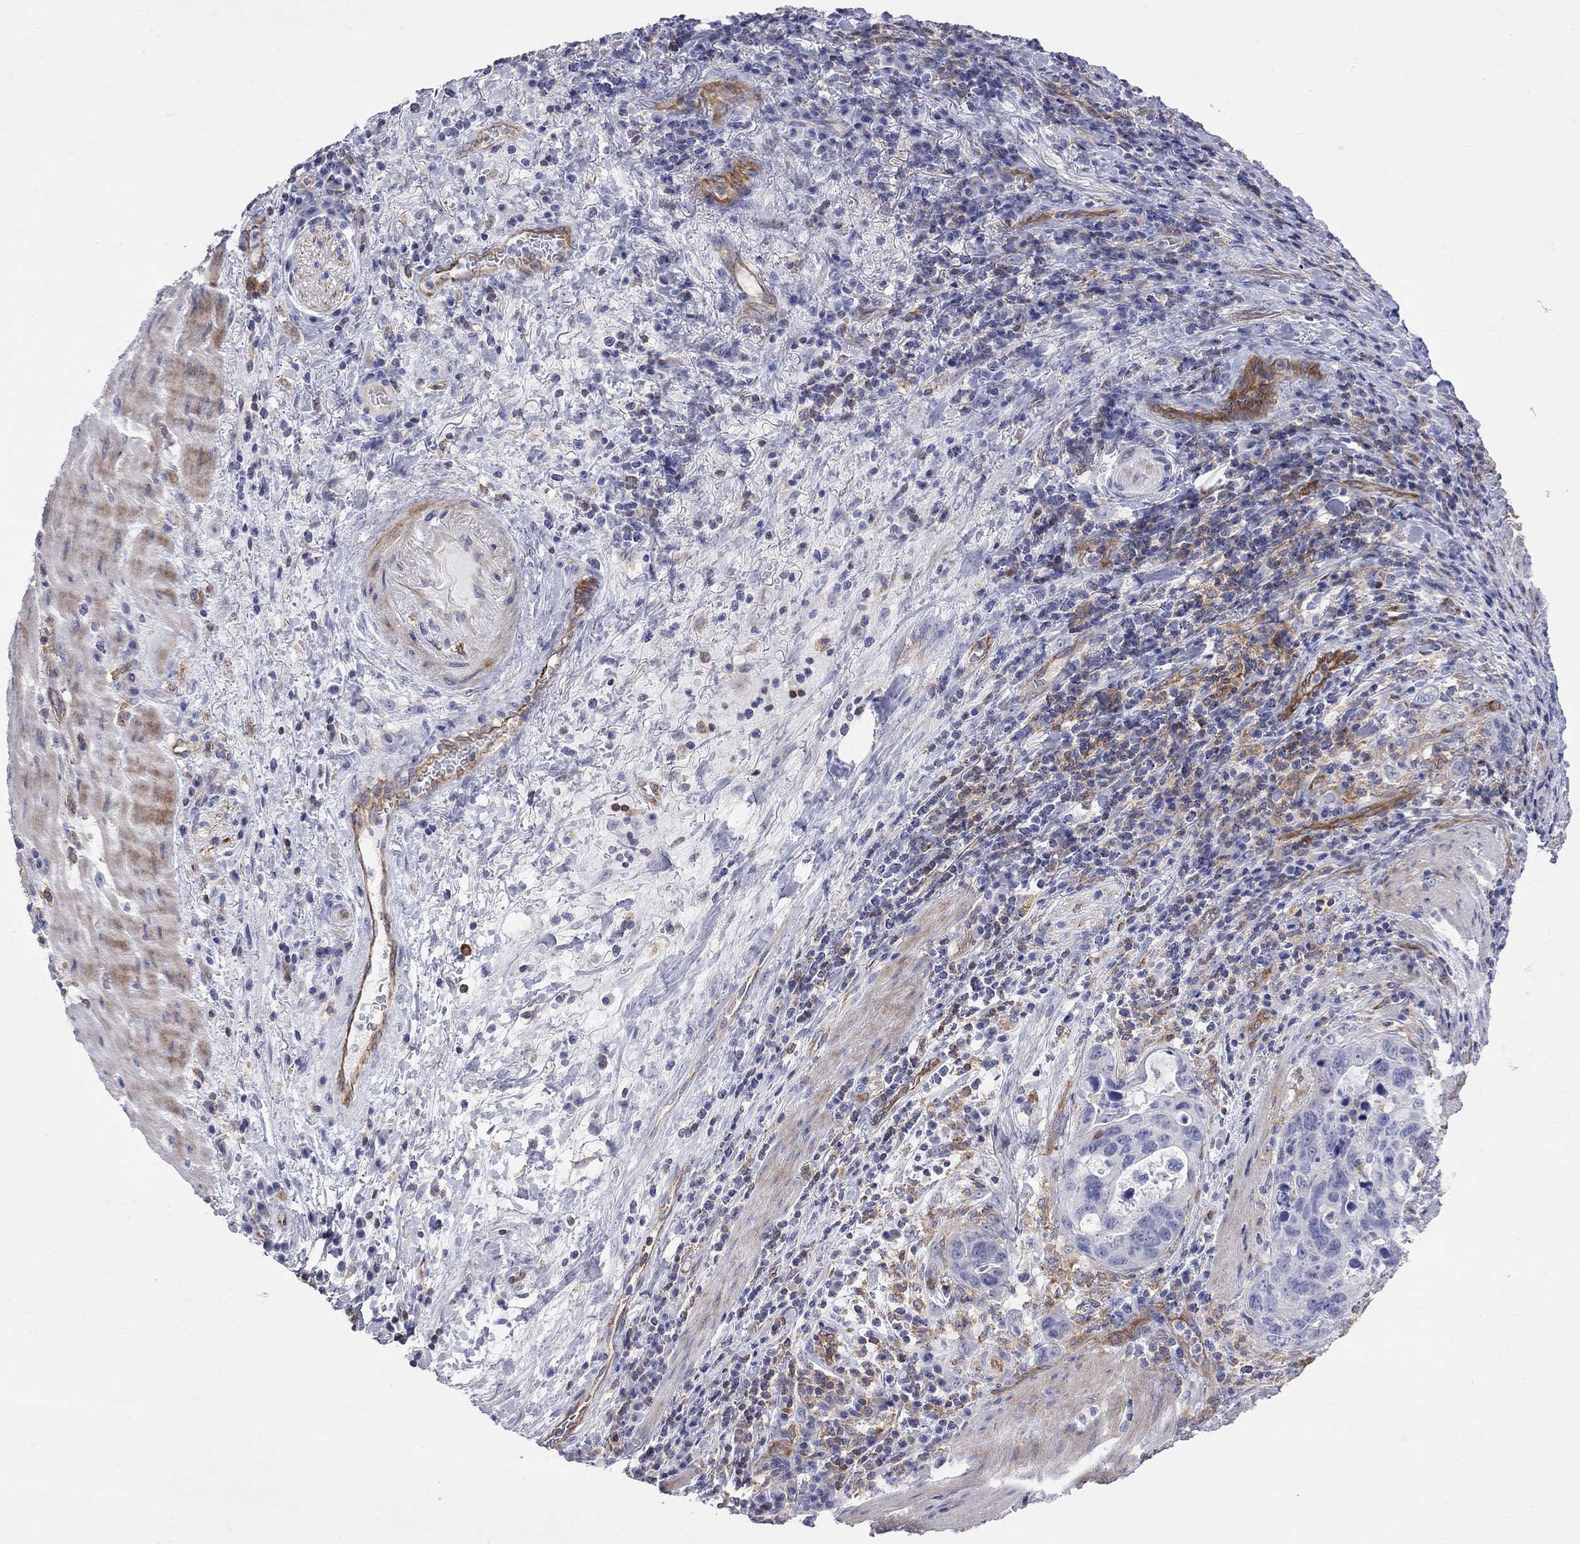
{"staining": {"intensity": "negative", "quantity": "none", "location": "none"}, "tissue": "stomach cancer", "cell_type": "Tumor cells", "image_type": "cancer", "snomed": [{"axis": "morphology", "description": "Adenocarcinoma, NOS"}, {"axis": "topography", "description": "Stomach"}], "caption": "A high-resolution histopathology image shows immunohistochemistry (IHC) staining of stomach adenocarcinoma, which reveals no significant staining in tumor cells. Nuclei are stained in blue.", "gene": "ABI3", "patient": {"sex": "male", "age": 54}}